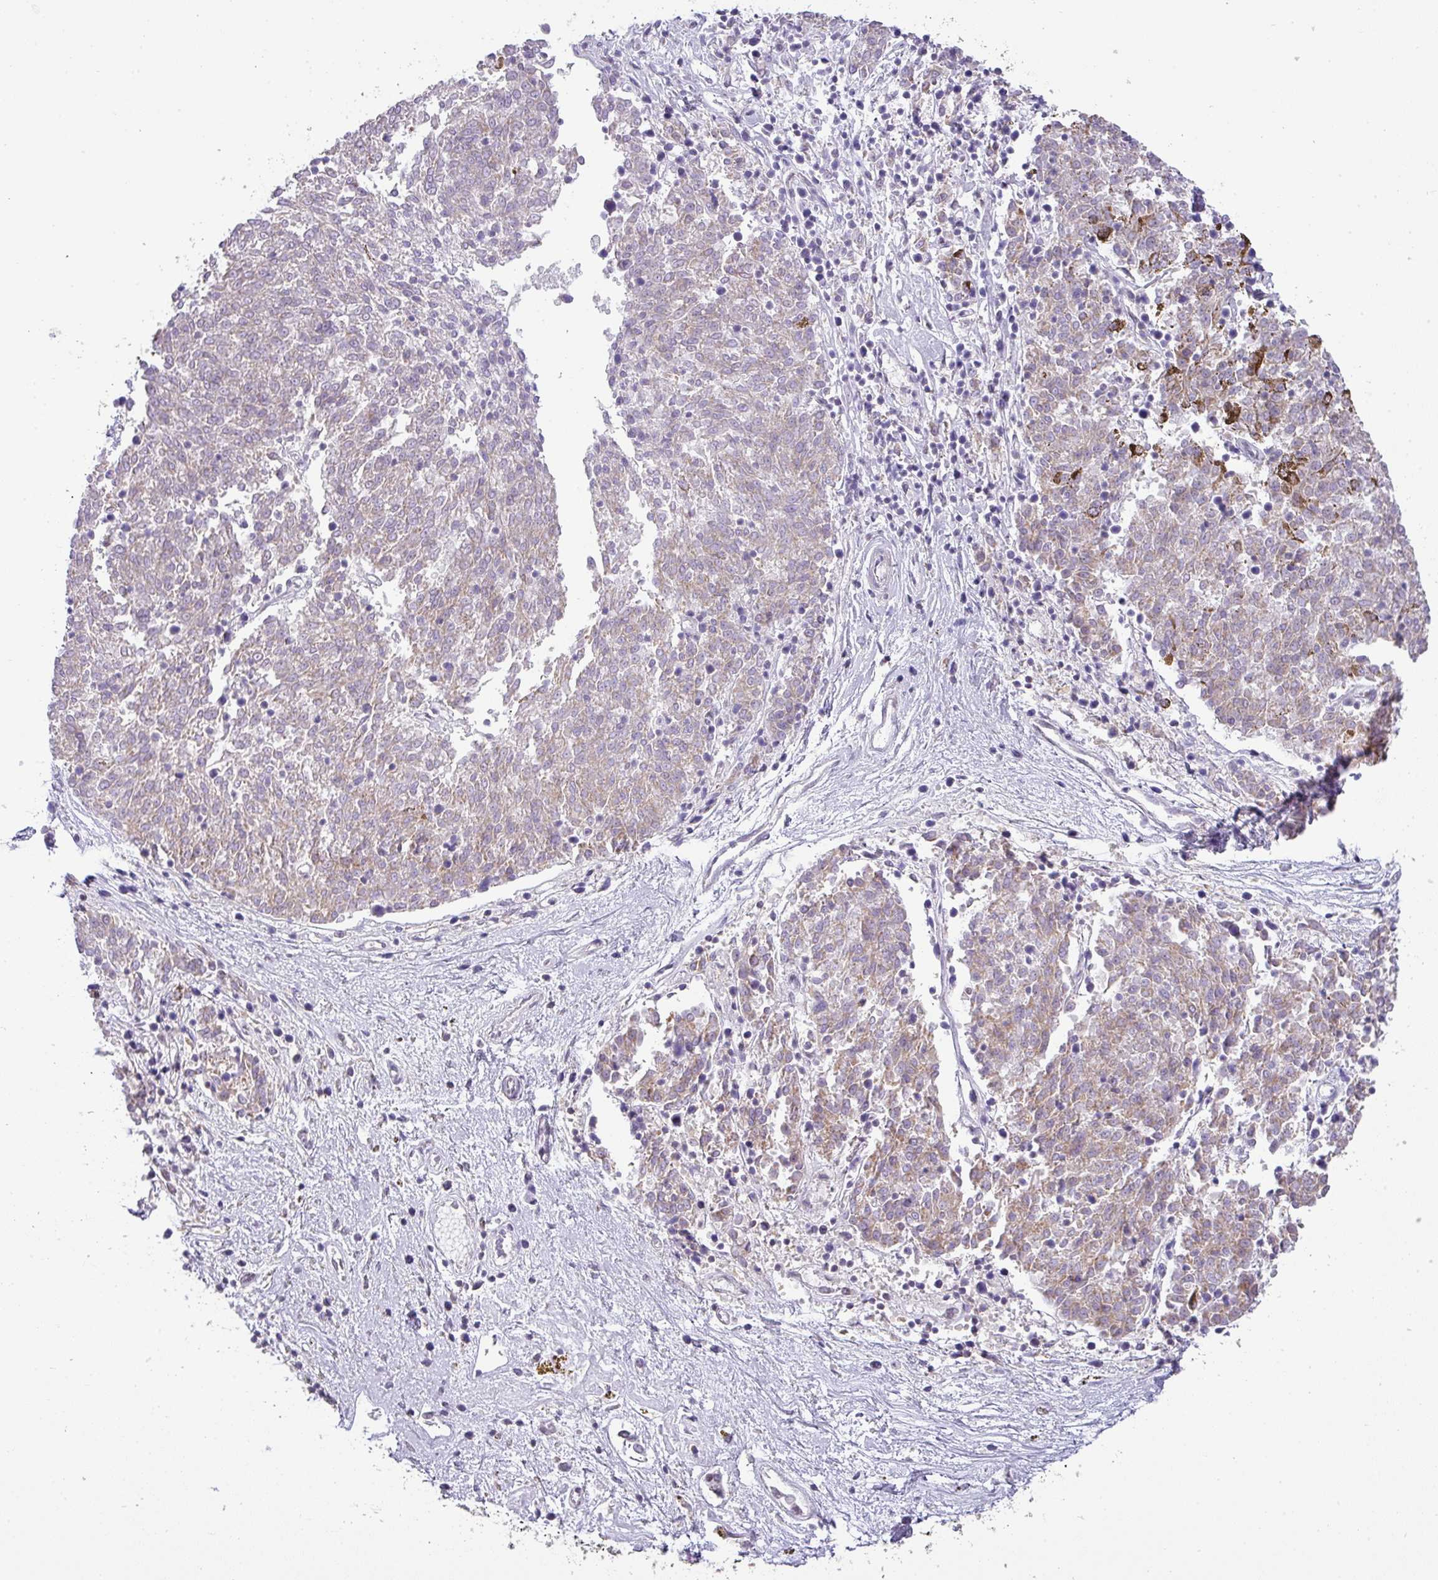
{"staining": {"intensity": "weak", "quantity": "25%-75%", "location": "cytoplasmic/membranous"}, "tissue": "melanoma", "cell_type": "Tumor cells", "image_type": "cancer", "snomed": [{"axis": "morphology", "description": "Malignant melanoma, NOS"}, {"axis": "topography", "description": "Skin"}], "caption": "Weak cytoplasmic/membranous positivity is seen in about 25%-75% of tumor cells in melanoma.", "gene": "ZNF211", "patient": {"sex": "female", "age": 72}}